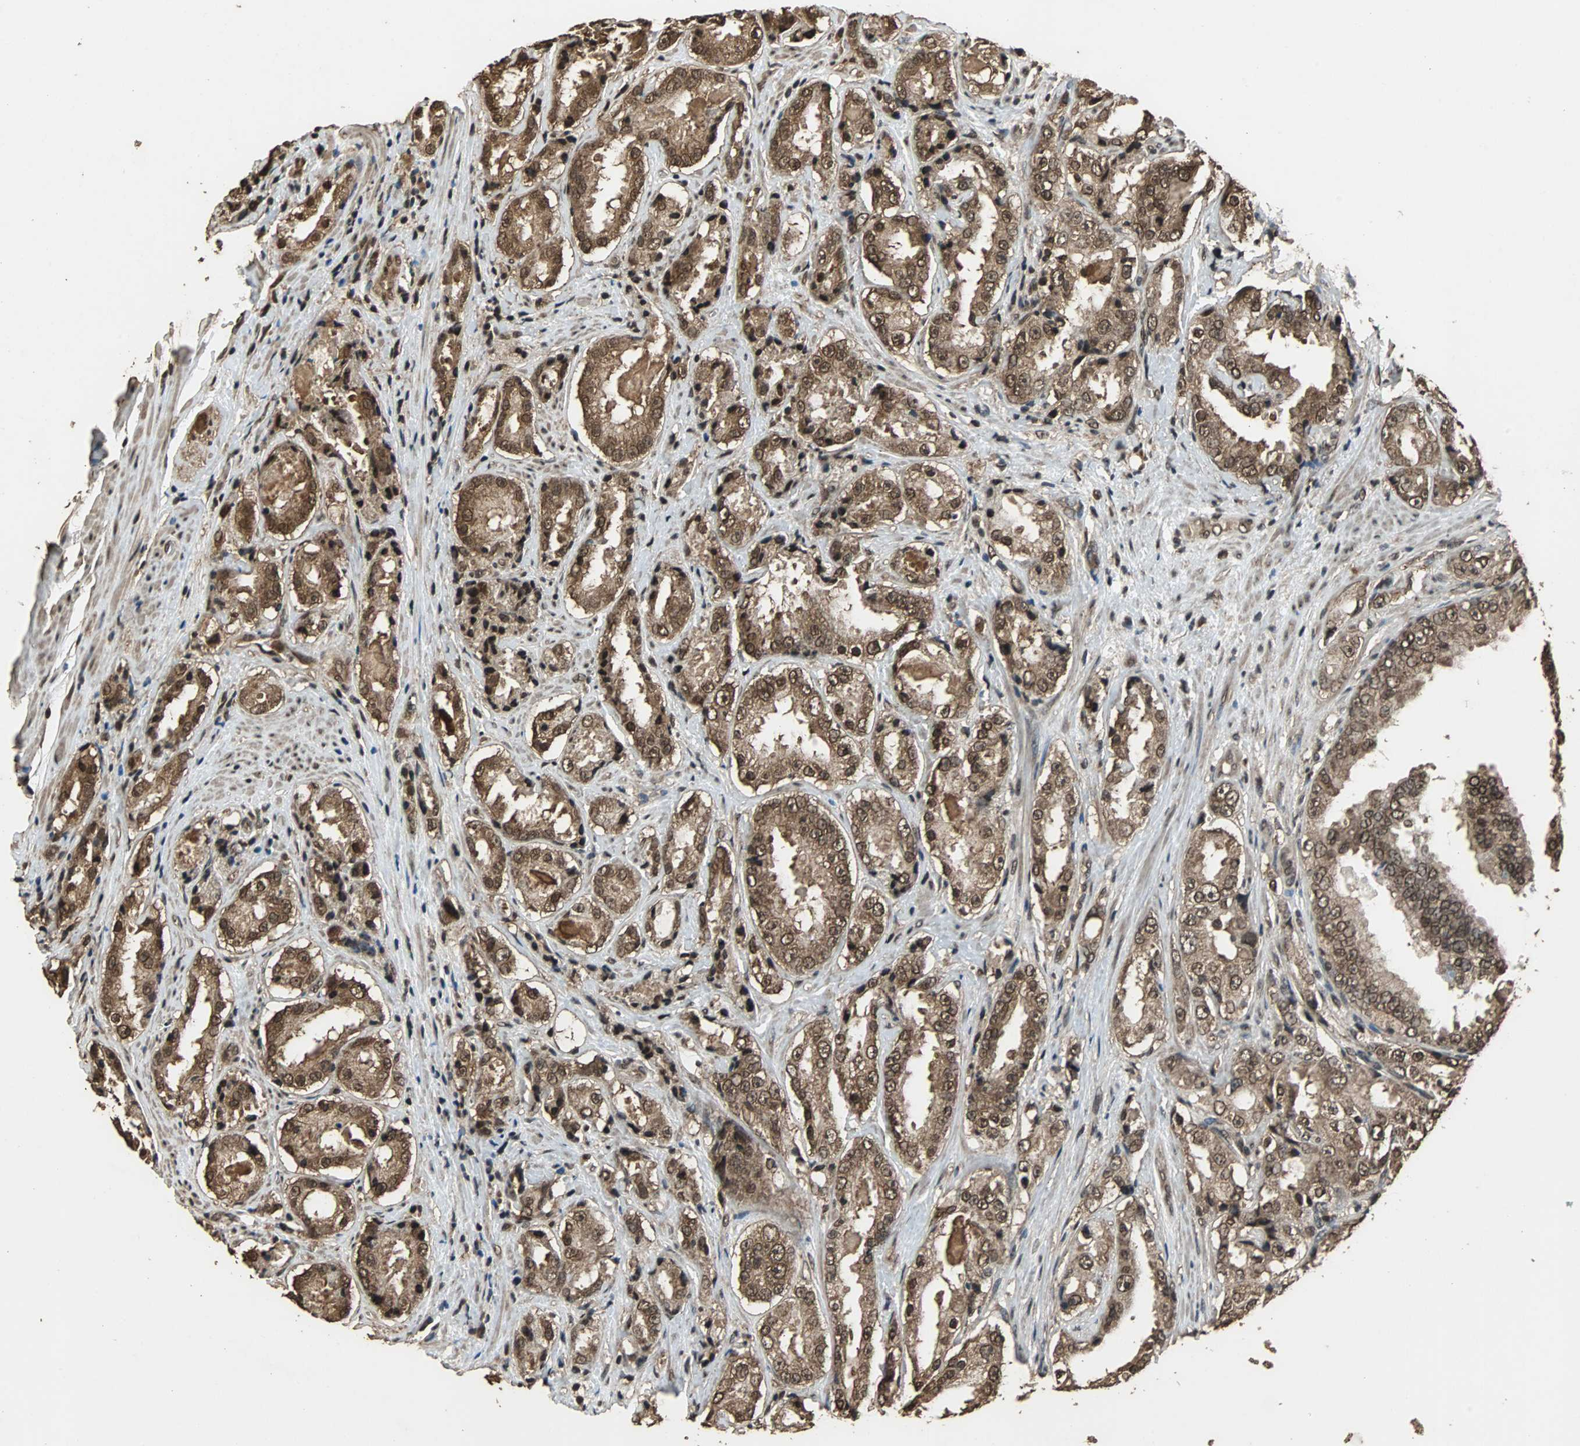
{"staining": {"intensity": "strong", "quantity": ">75%", "location": "cytoplasmic/membranous,nuclear"}, "tissue": "prostate cancer", "cell_type": "Tumor cells", "image_type": "cancer", "snomed": [{"axis": "morphology", "description": "Adenocarcinoma, High grade"}, {"axis": "topography", "description": "Prostate"}], "caption": "Prostate cancer (high-grade adenocarcinoma) stained for a protein (brown) exhibits strong cytoplasmic/membranous and nuclear positive staining in about >75% of tumor cells.", "gene": "ZNF18", "patient": {"sex": "male", "age": 73}}